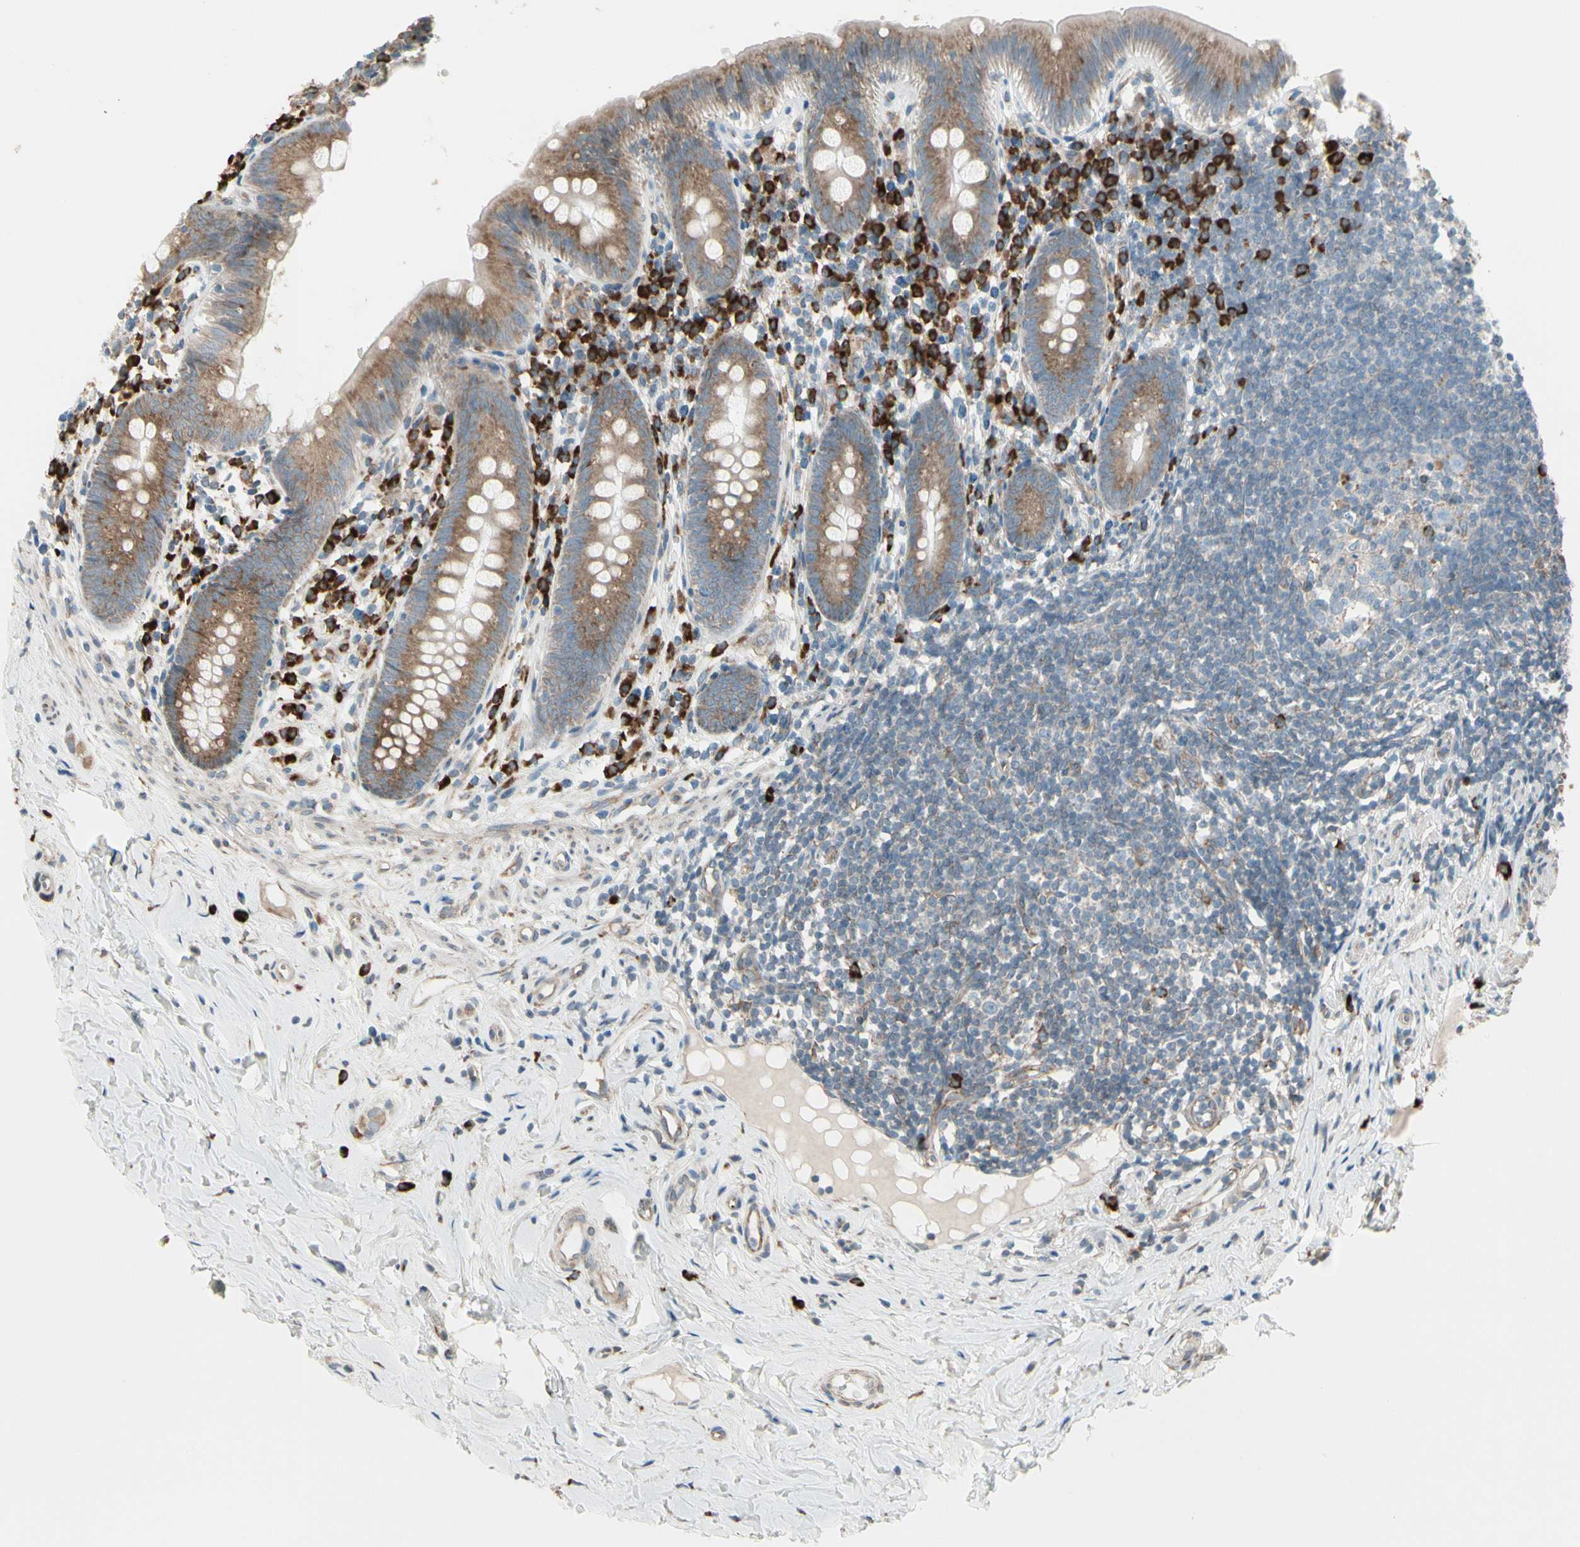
{"staining": {"intensity": "moderate", "quantity": ">75%", "location": "cytoplasmic/membranous"}, "tissue": "appendix", "cell_type": "Glandular cells", "image_type": "normal", "snomed": [{"axis": "morphology", "description": "Normal tissue, NOS"}, {"axis": "topography", "description": "Appendix"}], "caption": "Moderate cytoplasmic/membranous positivity for a protein is identified in about >75% of glandular cells of unremarkable appendix using IHC.", "gene": "FNDC3A", "patient": {"sex": "male", "age": 52}}